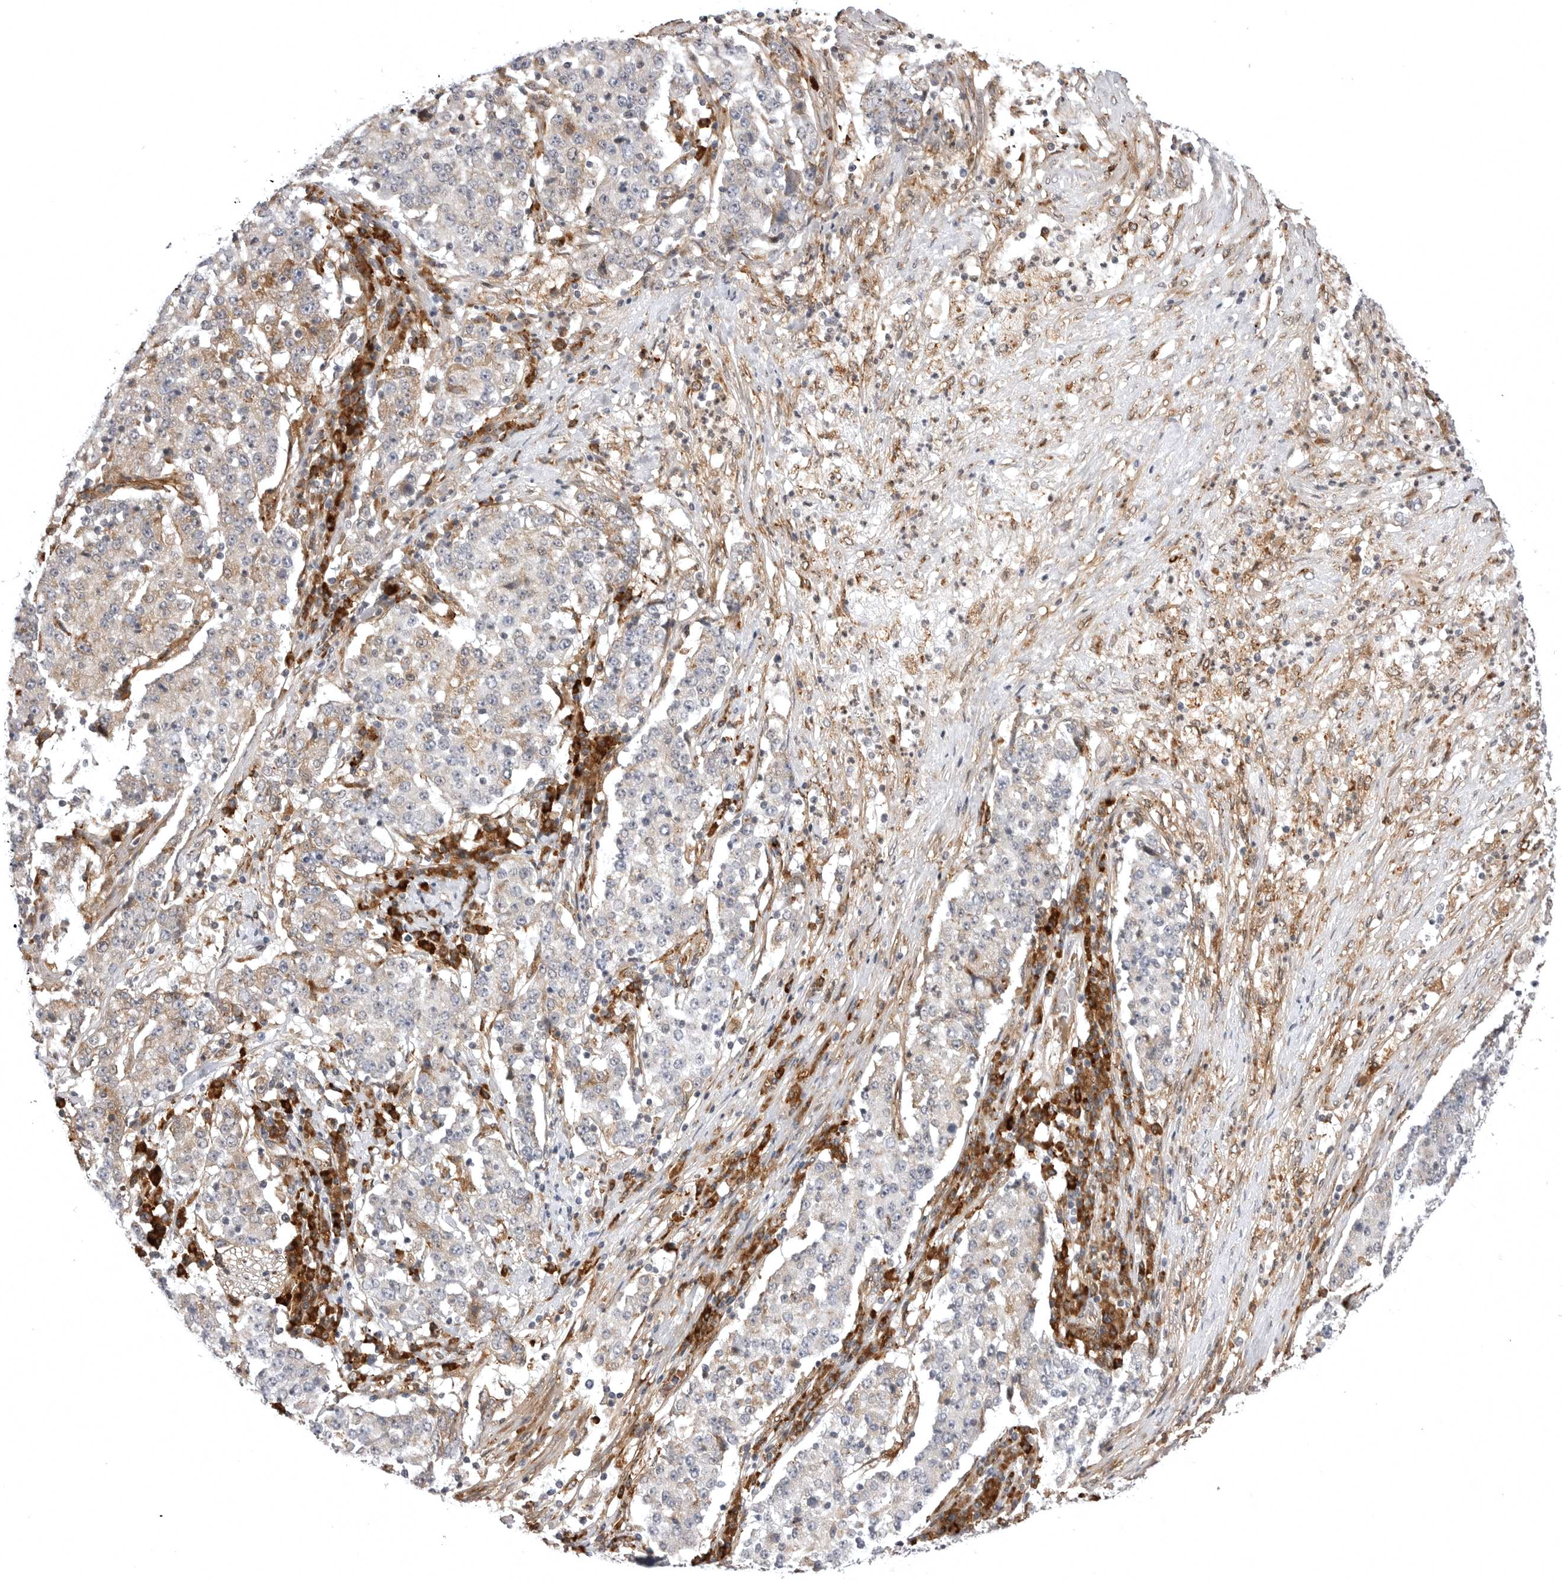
{"staining": {"intensity": "weak", "quantity": "25%-75%", "location": "cytoplasmic/membranous"}, "tissue": "stomach cancer", "cell_type": "Tumor cells", "image_type": "cancer", "snomed": [{"axis": "morphology", "description": "Adenocarcinoma, NOS"}, {"axis": "topography", "description": "Stomach"}], "caption": "Immunohistochemical staining of stomach adenocarcinoma shows low levels of weak cytoplasmic/membranous positivity in about 25%-75% of tumor cells.", "gene": "ARL5A", "patient": {"sex": "male", "age": 59}}